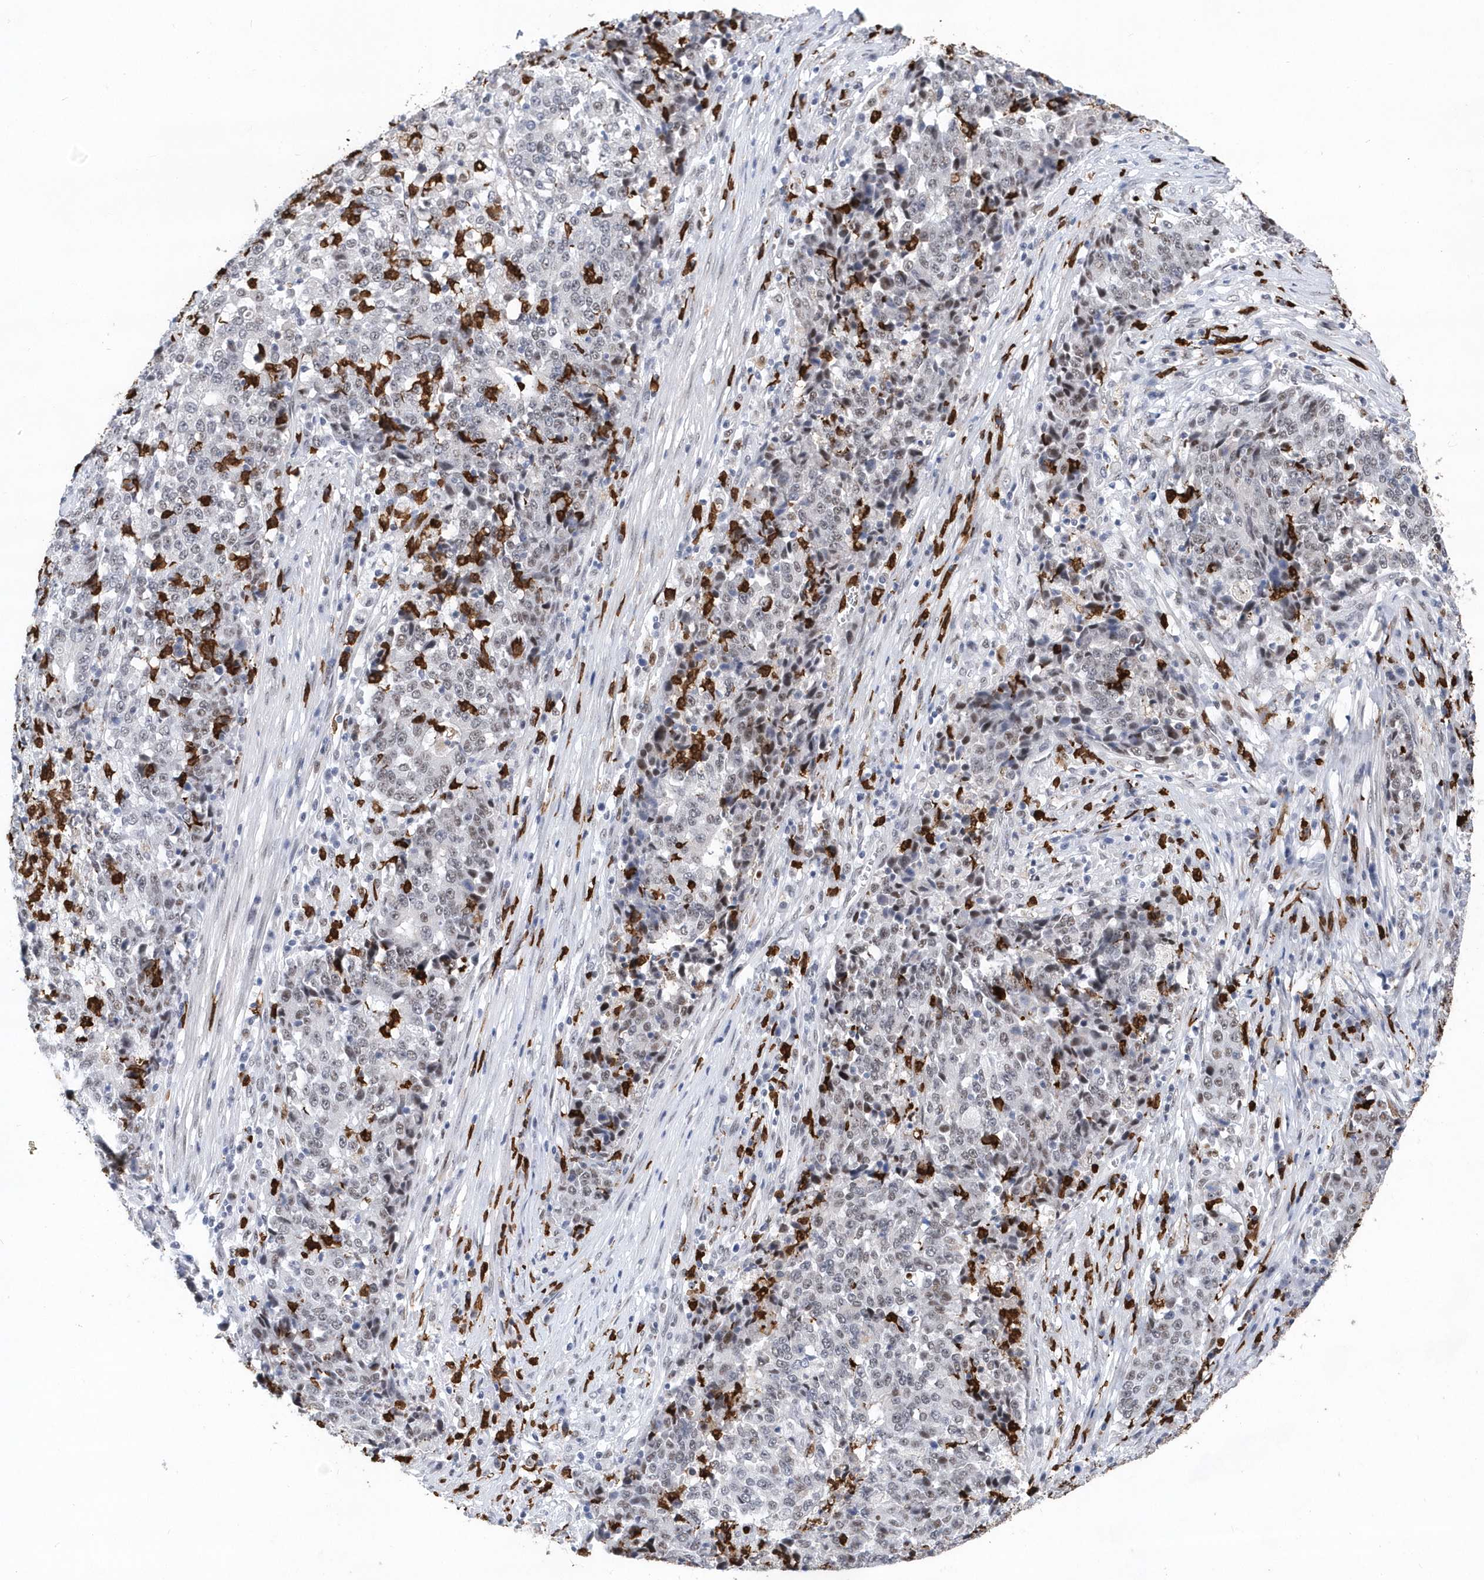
{"staining": {"intensity": "weak", "quantity": "25%-75%", "location": "nuclear"}, "tissue": "stomach cancer", "cell_type": "Tumor cells", "image_type": "cancer", "snomed": [{"axis": "morphology", "description": "Adenocarcinoma, NOS"}, {"axis": "topography", "description": "Stomach"}], "caption": "This image demonstrates immunohistochemistry staining of human stomach adenocarcinoma, with low weak nuclear staining in approximately 25%-75% of tumor cells.", "gene": "RPP30", "patient": {"sex": "male", "age": 59}}